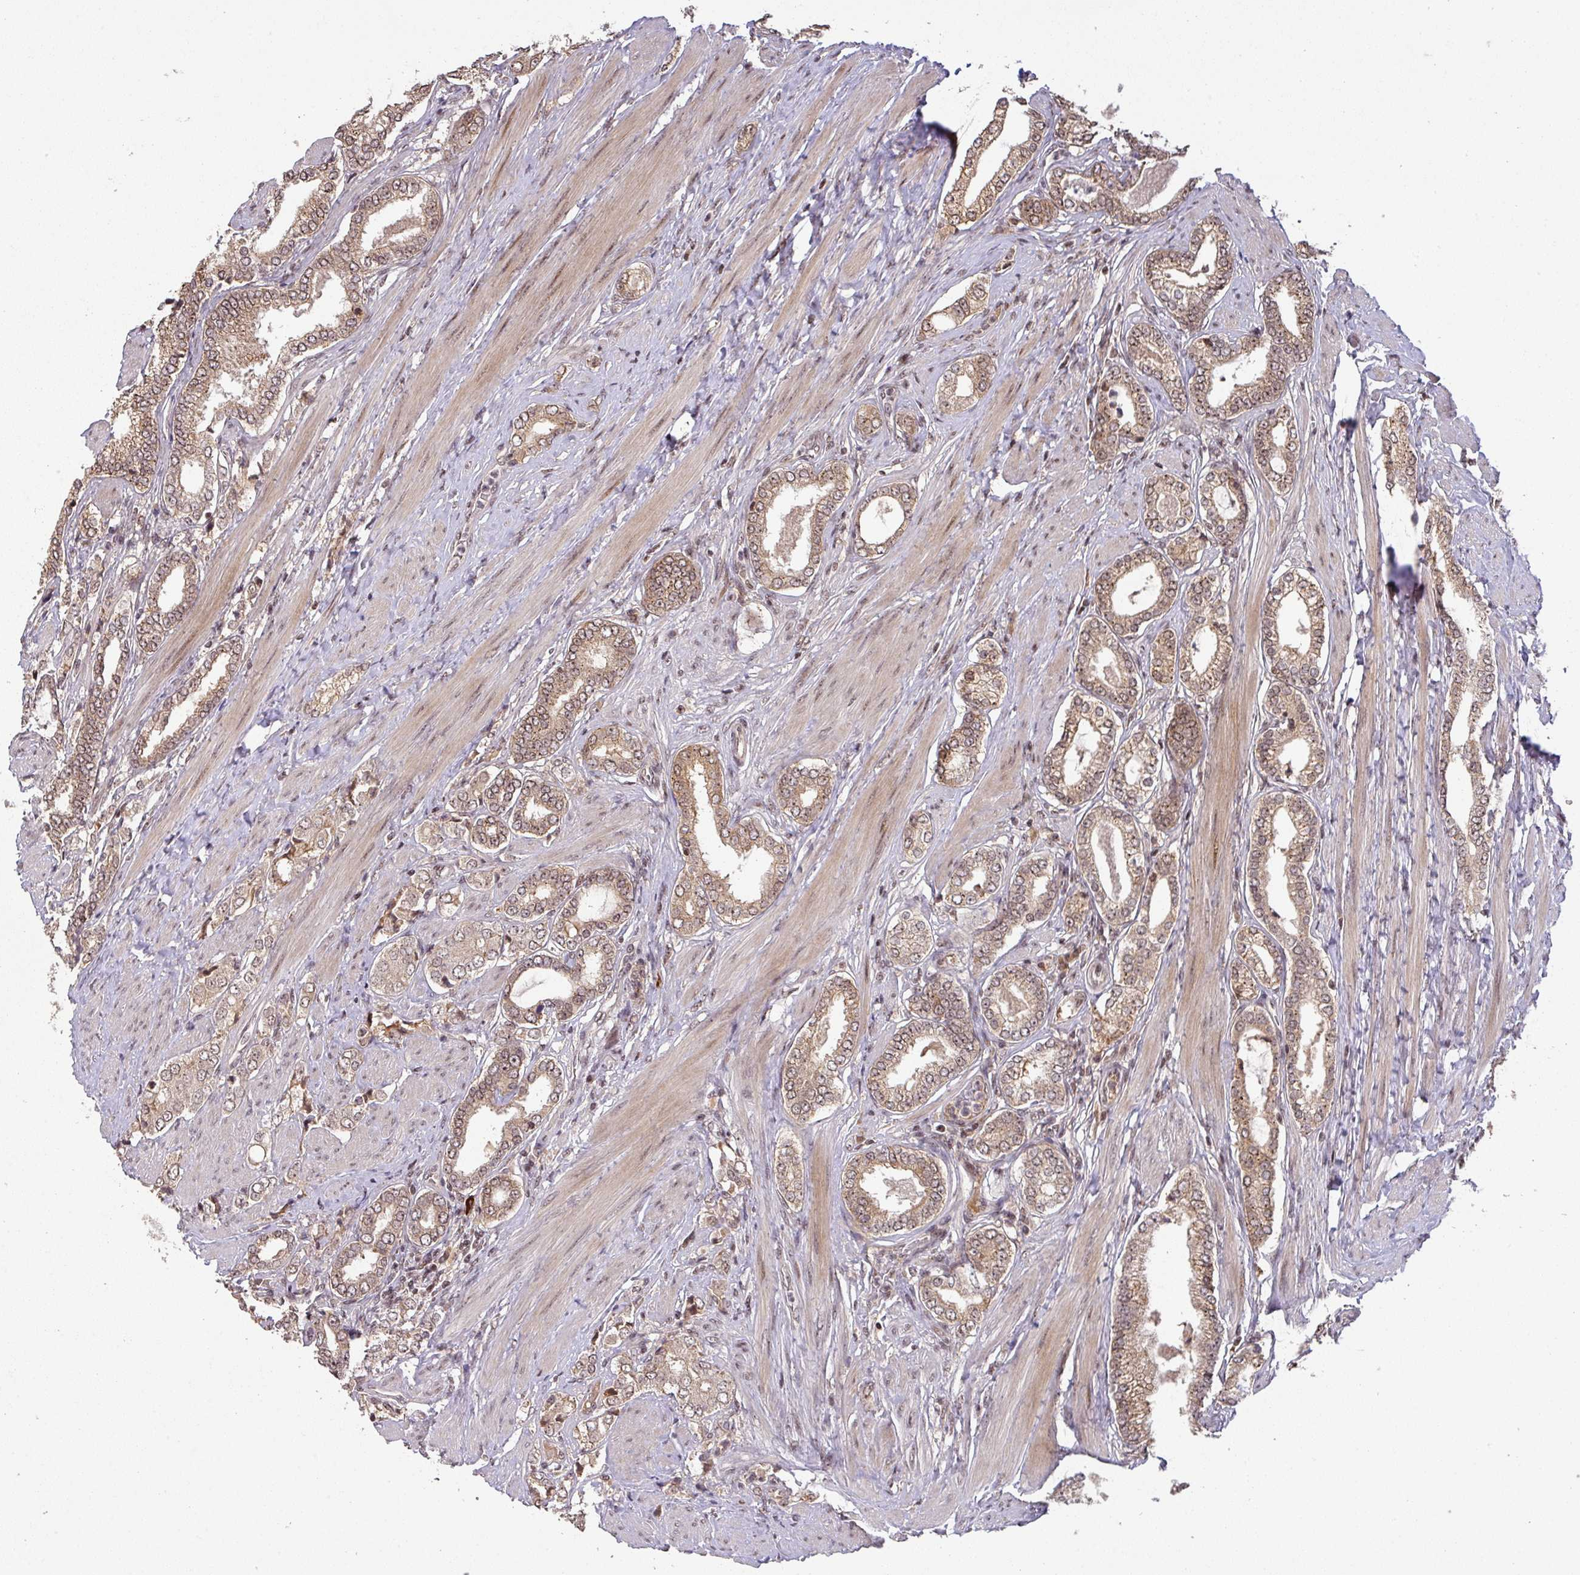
{"staining": {"intensity": "moderate", "quantity": ">75%", "location": "cytoplasmic/membranous,nuclear"}, "tissue": "prostate cancer", "cell_type": "Tumor cells", "image_type": "cancer", "snomed": [{"axis": "morphology", "description": "Adenocarcinoma, High grade"}, {"axis": "topography", "description": "Prostate"}], "caption": "This is a histology image of IHC staining of prostate cancer, which shows moderate positivity in the cytoplasmic/membranous and nuclear of tumor cells.", "gene": "ZBTB14", "patient": {"sex": "male", "age": 71}}